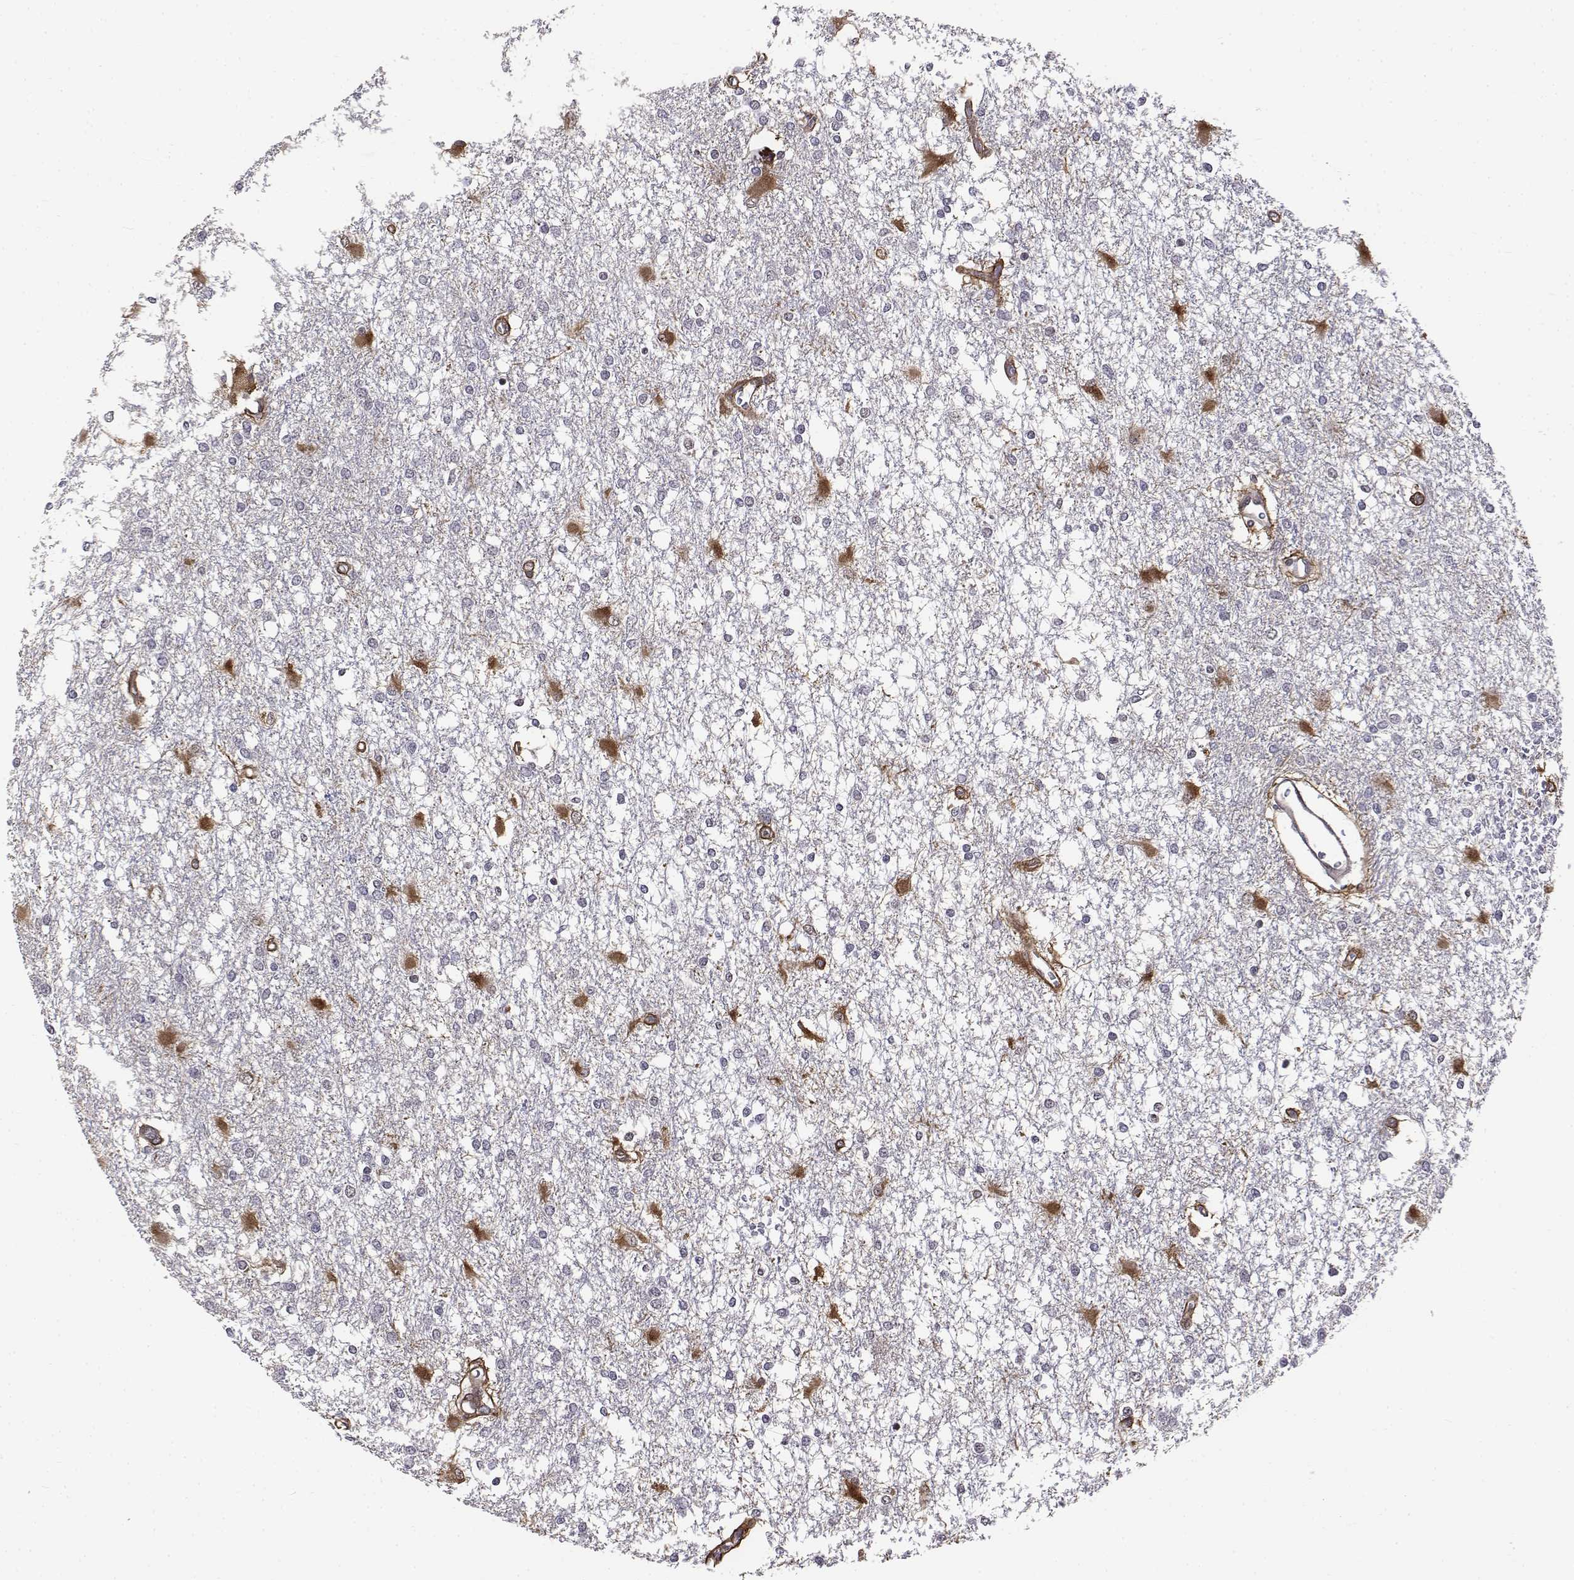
{"staining": {"intensity": "negative", "quantity": "none", "location": "none"}, "tissue": "glioma", "cell_type": "Tumor cells", "image_type": "cancer", "snomed": [{"axis": "morphology", "description": "Glioma, malignant, High grade"}, {"axis": "topography", "description": "Cerebral cortex"}], "caption": "This is a micrograph of IHC staining of high-grade glioma (malignant), which shows no staining in tumor cells.", "gene": "ITGA7", "patient": {"sex": "male", "age": 79}}